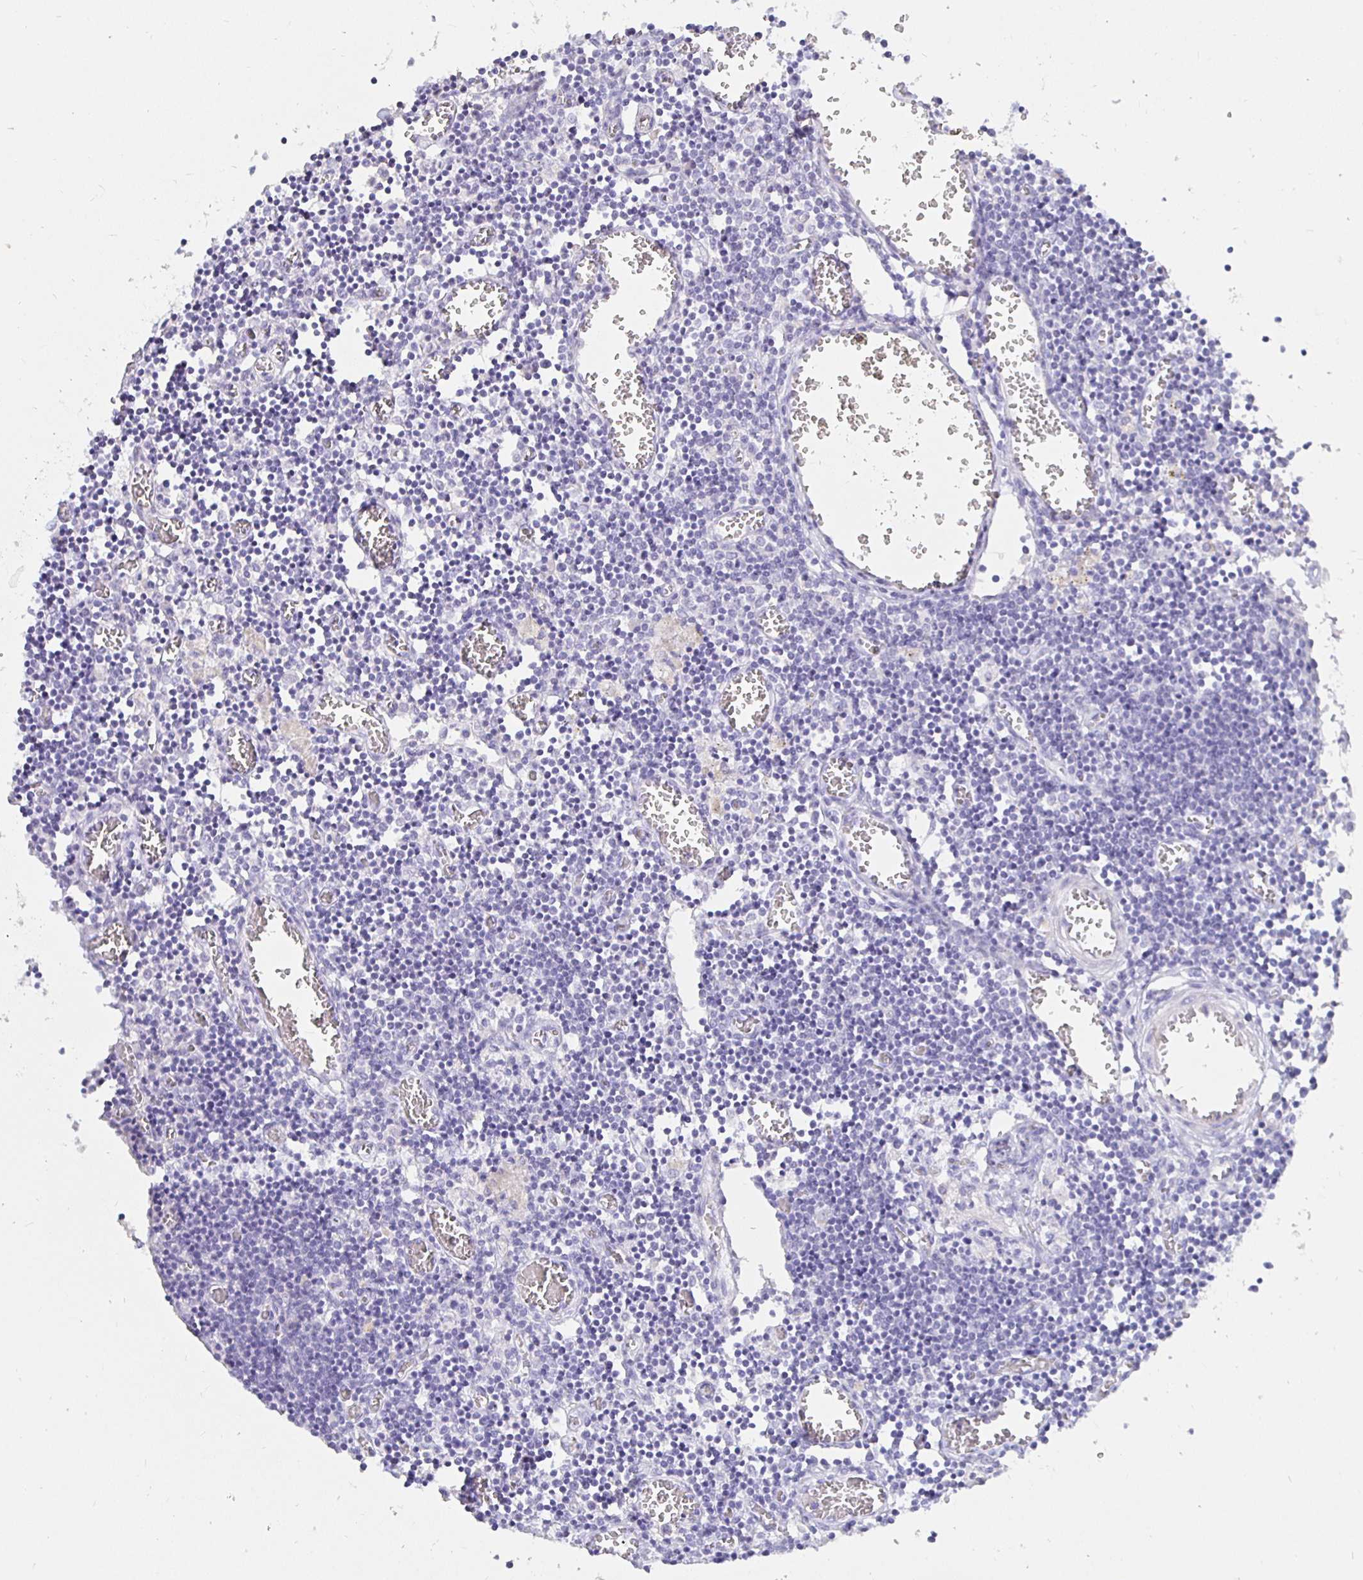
{"staining": {"intensity": "negative", "quantity": "none", "location": "none"}, "tissue": "lymph node", "cell_type": "Germinal center cells", "image_type": "normal", "snomed": [{"axis": "morphology", "description": "Normal tissue, NOS"}, {"axis": "topography", "description": "Lymph node"}], "caption": "Immunohistochemistry (IHC) image of normal lymph node: human lymph node stained with DAB displays no significant protein staining in germinal center cells.", "gene": "UMOD", "patient": {"sex": "male", "age": 66}}